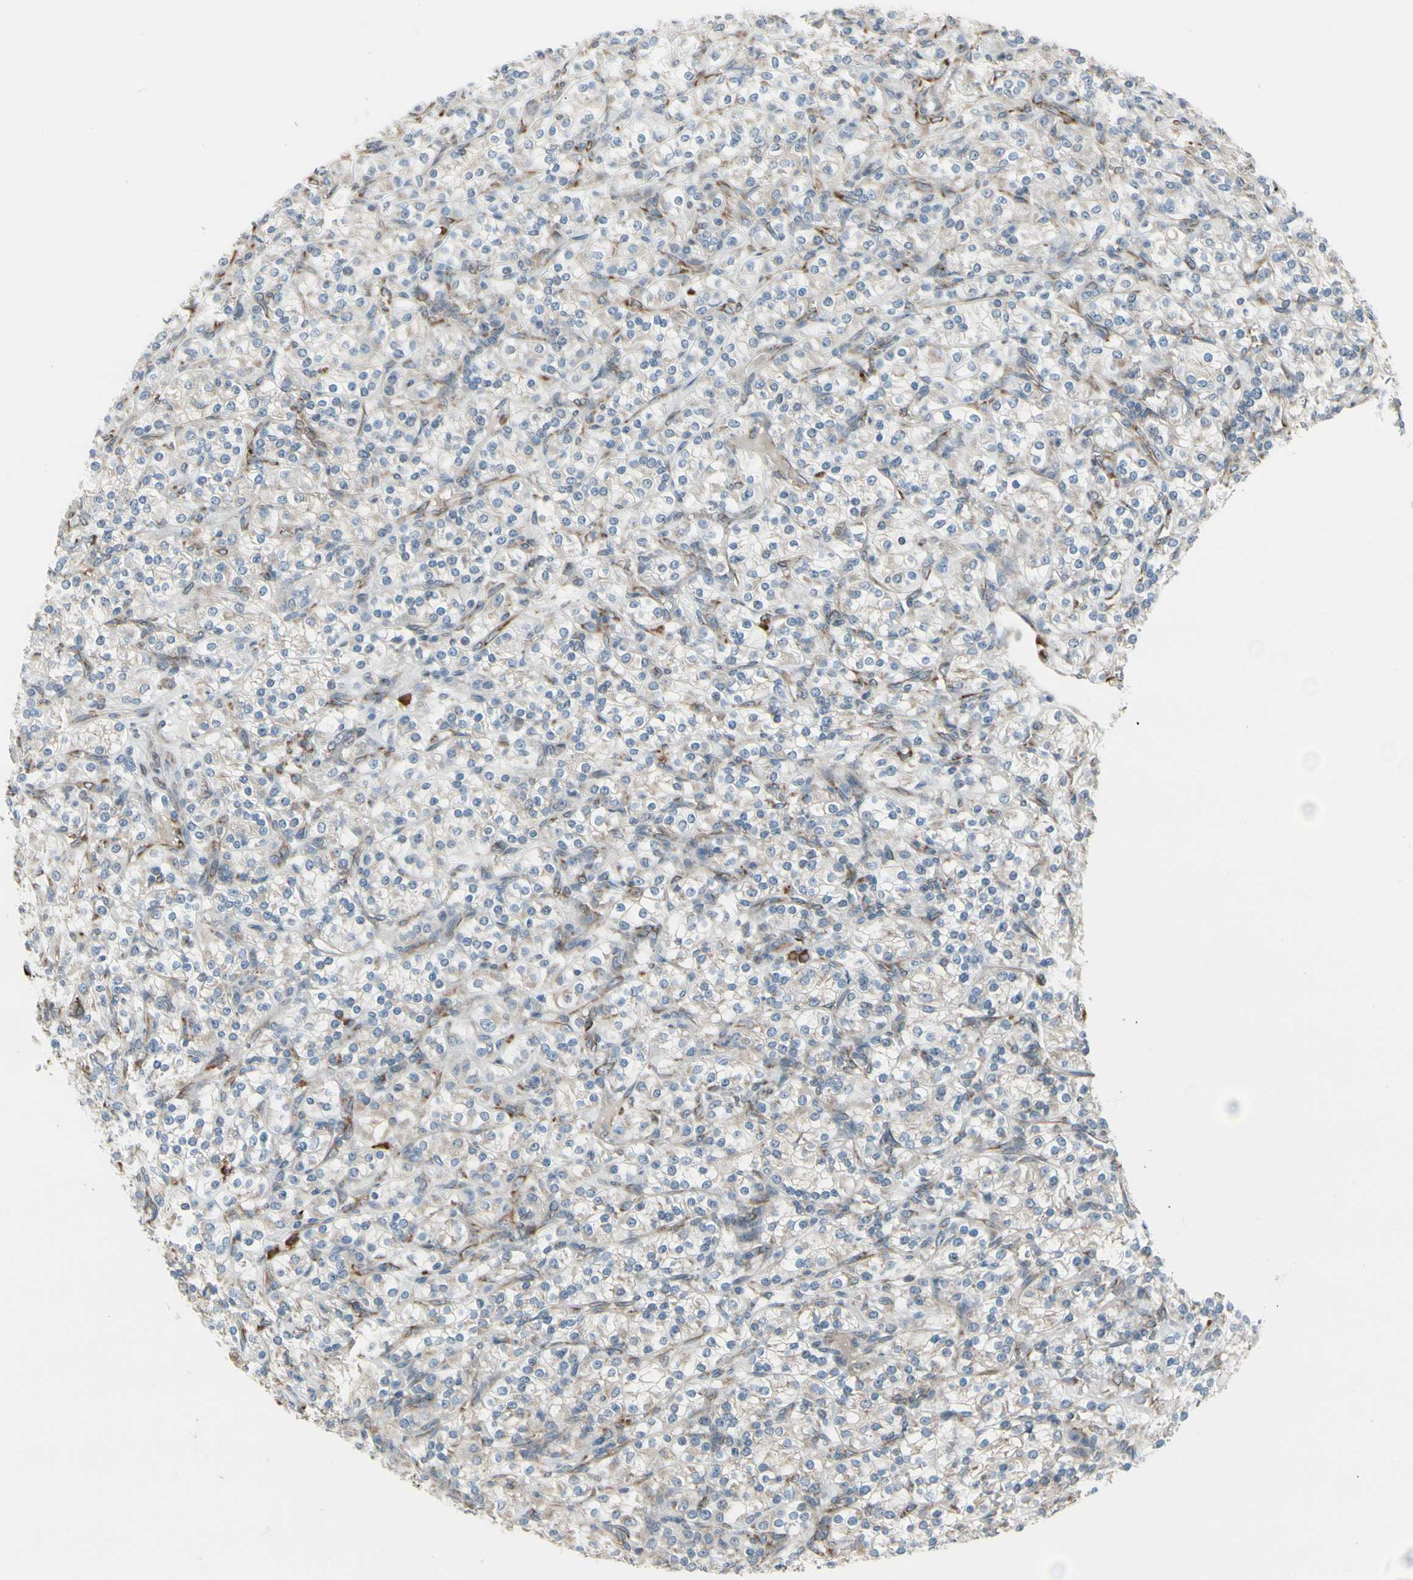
{"staining": {"intensity": "weak", "quantity": "<25%", "location": "cytoplasmic/membranous"}, "tissue": "renal cancer", "cell_type": "Tumor cells", "image_type": "cancer", "snomed": [{"axis": "morphology", "description": "Adenocarcinoma, NOS"}, {"axis": "topography", "description": "Kidney"}], "caption": "Renal cancer (adenocarcinoma) was stained to show a protein in brown. There is no significant staining in tumor cells.", "gene": "FNDC3A", "patient": {"sex": "male", "age": 77}}